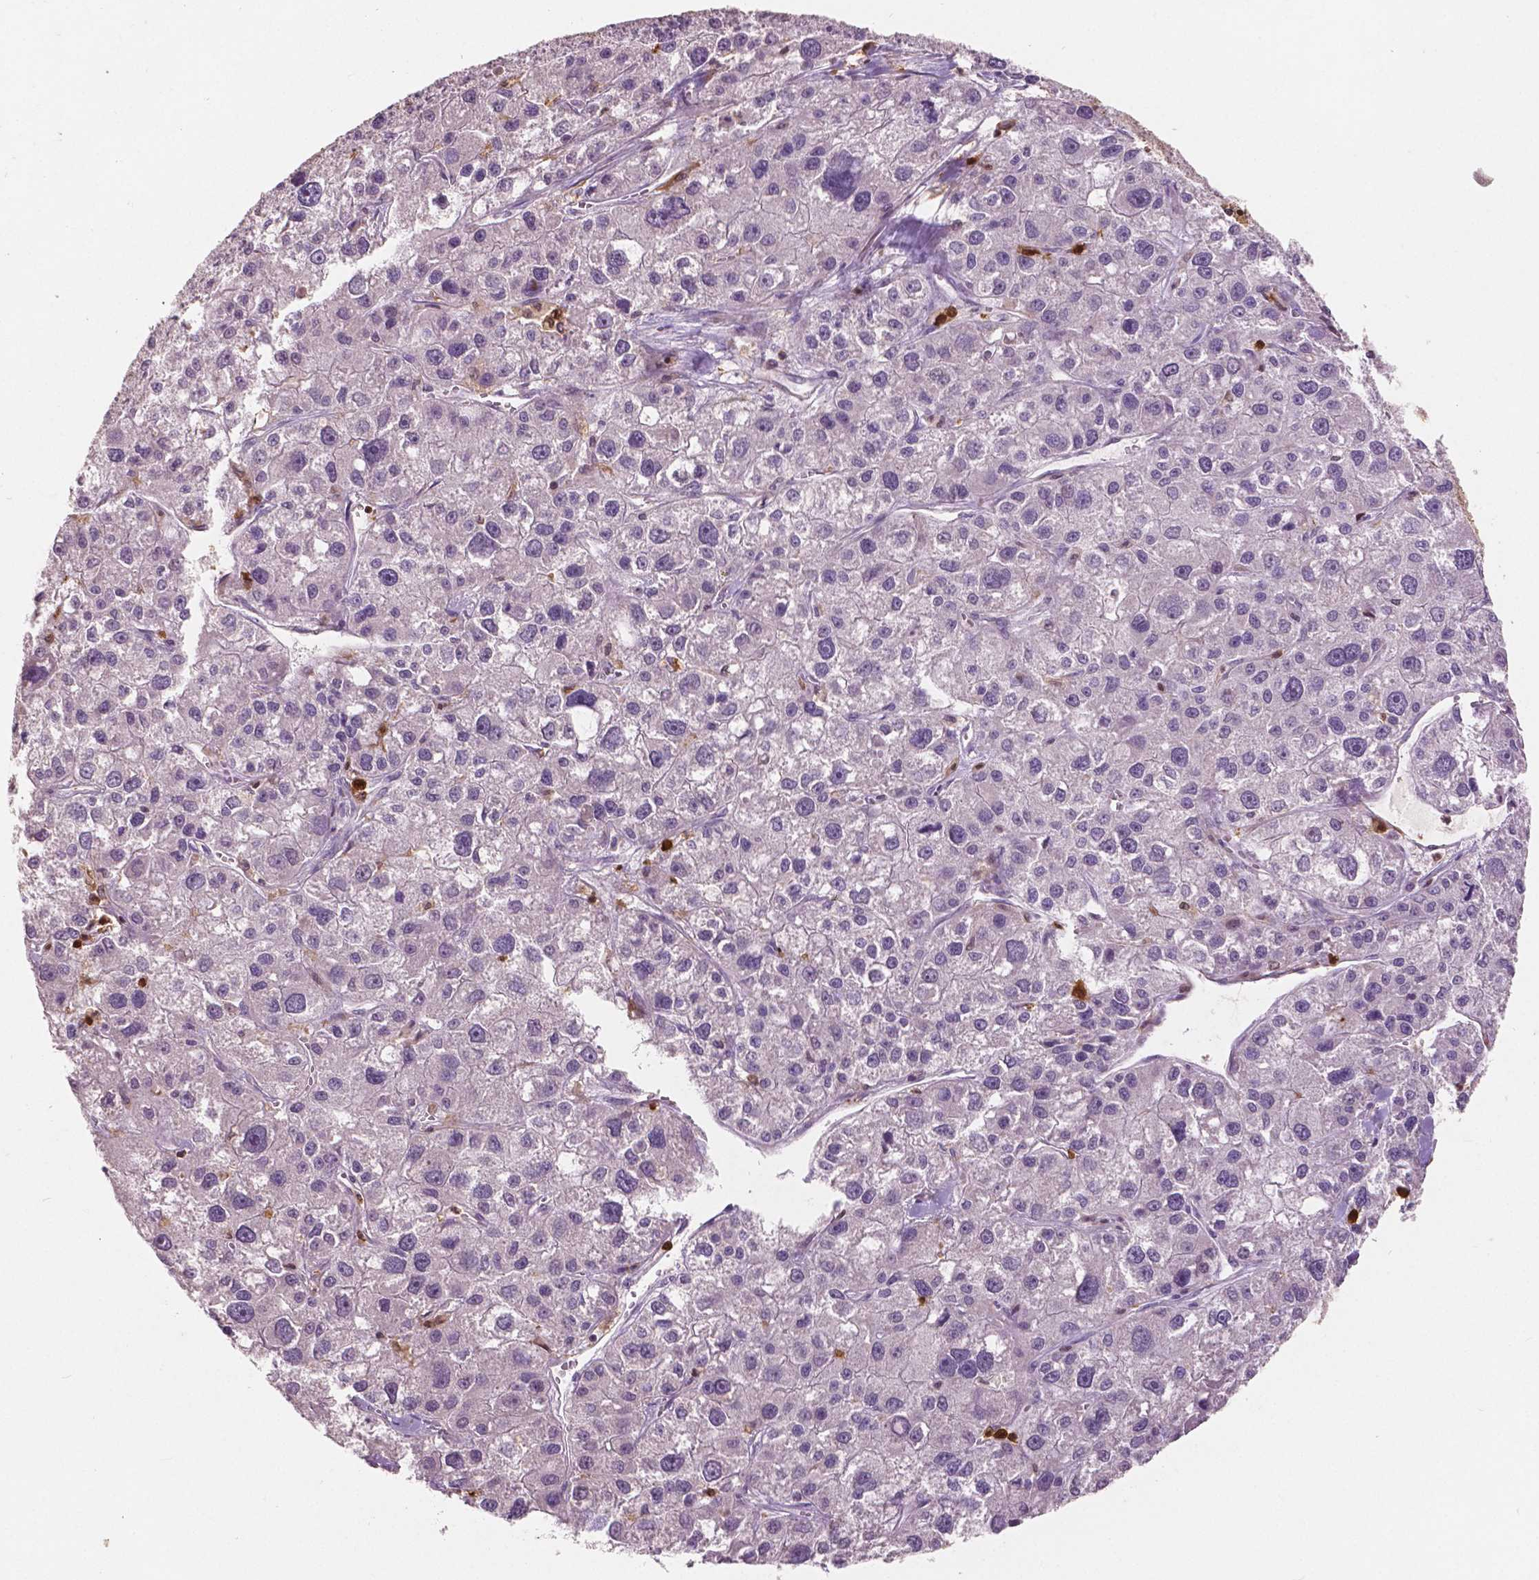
{"staining": {"intensity": "negative", "quantity": "none", "location": "none"}, "tissue": "liver cancer", "cell_type": "Tumor cells", "image_type": "cancer", "snomed": [{"axis": "morphology", "description": "Carcinoma, Hepatocellular, NOS"}, {"axis": "topography", "description": "Liver"}], "caption": "High magnification brightfield microscopy of liver cancer stained with DAB (brown) and counterstained with hematoxylin (blue): tumor cells show no significant staining. Brightfield microscopy of IHC stained with DAB (brown) and hematoxylin (blue), captured at high magnification.", "gene": "S100A4", "patient": {"sex": "male", "age": 73}}